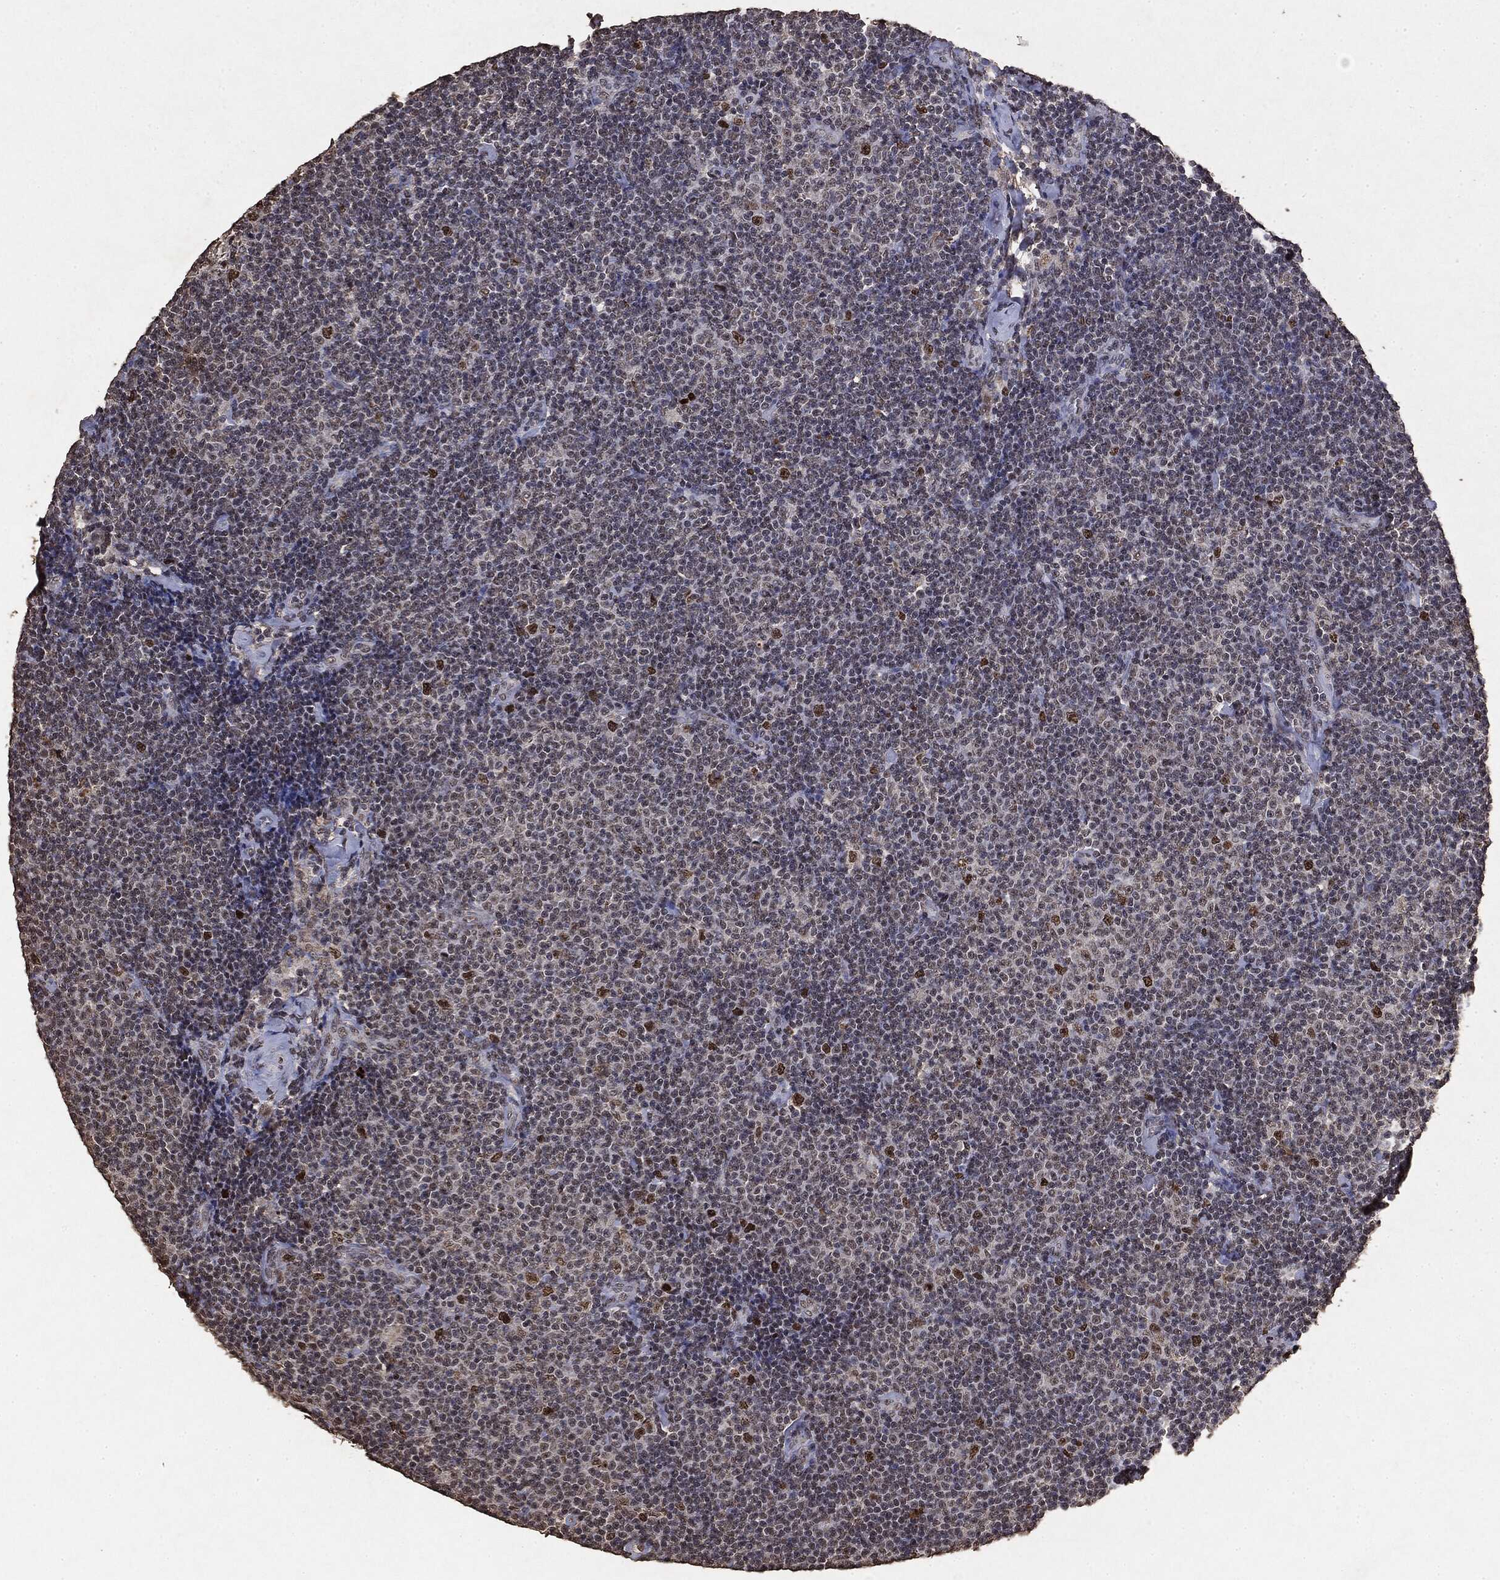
{"staining": {"intensity": "strong", "quantity": "<25%", "location": "nuclear"}, "tissue": "lymphoma", "cell_type": "Tumor cells", "image_type": "cancer", "snomed": [{"axis": "morphology", "description": "Malignant lymphoma, non-Hodgkin's type, Low grade"}, {"axis": "topography", "description": "Lymph node"}], "caption": "Protein expression analysis of lymphoma shows strong nuclear expression in approximately <25% of tumor cells.", "gene": "RAD18", "patient": {"sex": "male", "age": 81}}